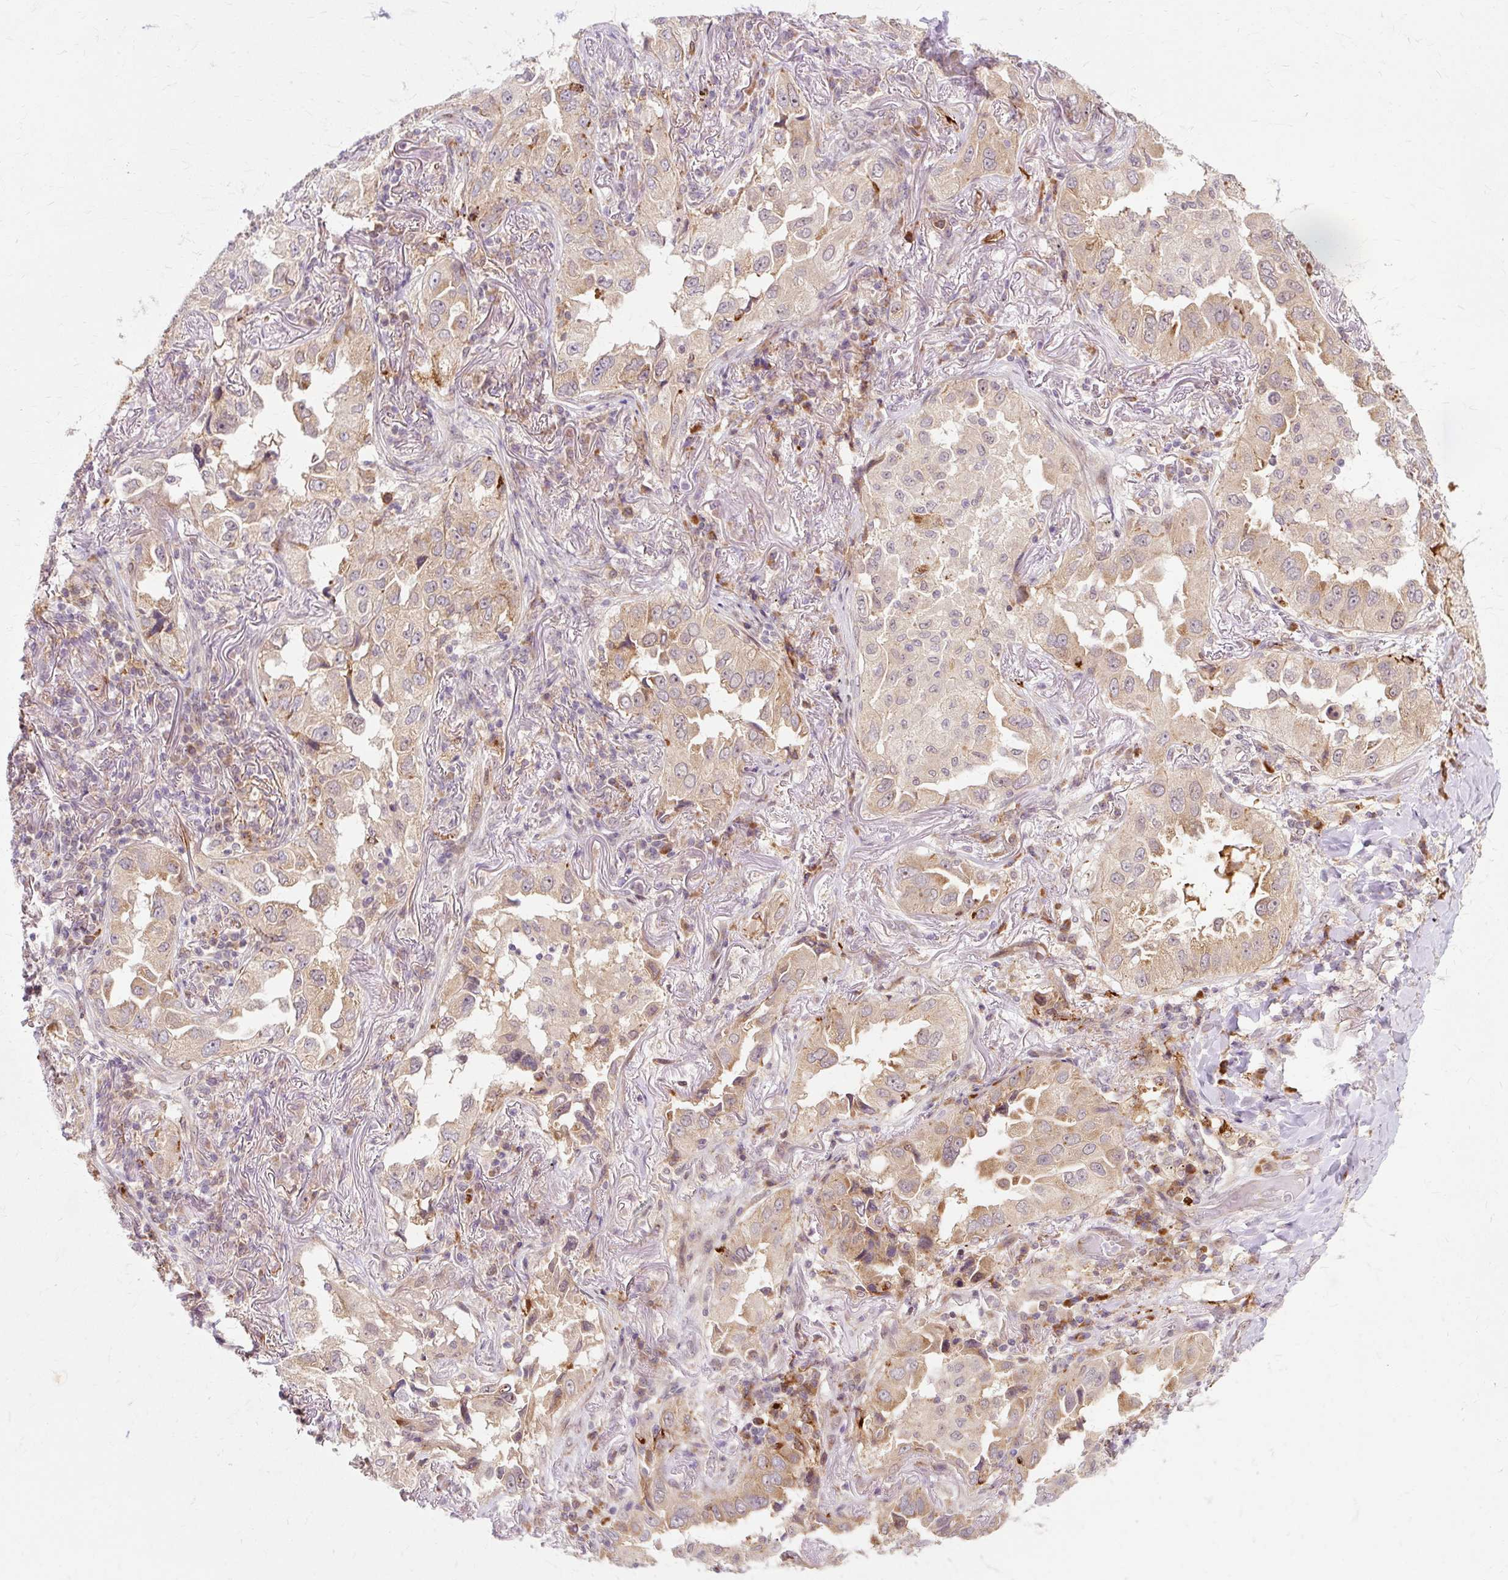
{"staining": {"intensity": "weak", "quantity": ">75%", "location": "cytoplasmic/membranous"}, "tissue": "lung cancer", "cell_type": "Tumor cells", "image_type": "cancer", "snomed": [{"axis": "morphology", "description": "Adenocarcinoma, NOS"}, {"axis": "topography", "description": "Lung"}], "caption": "Immunohistochemical staining of human lung cancer (adenocarcinoma) reveals low levels of weak cytoplasmic/membranous protein staining in approximately >75% of tumor cells.", "gene": "GEMIN2", "patient": {"sex": "female", "age": 69}}